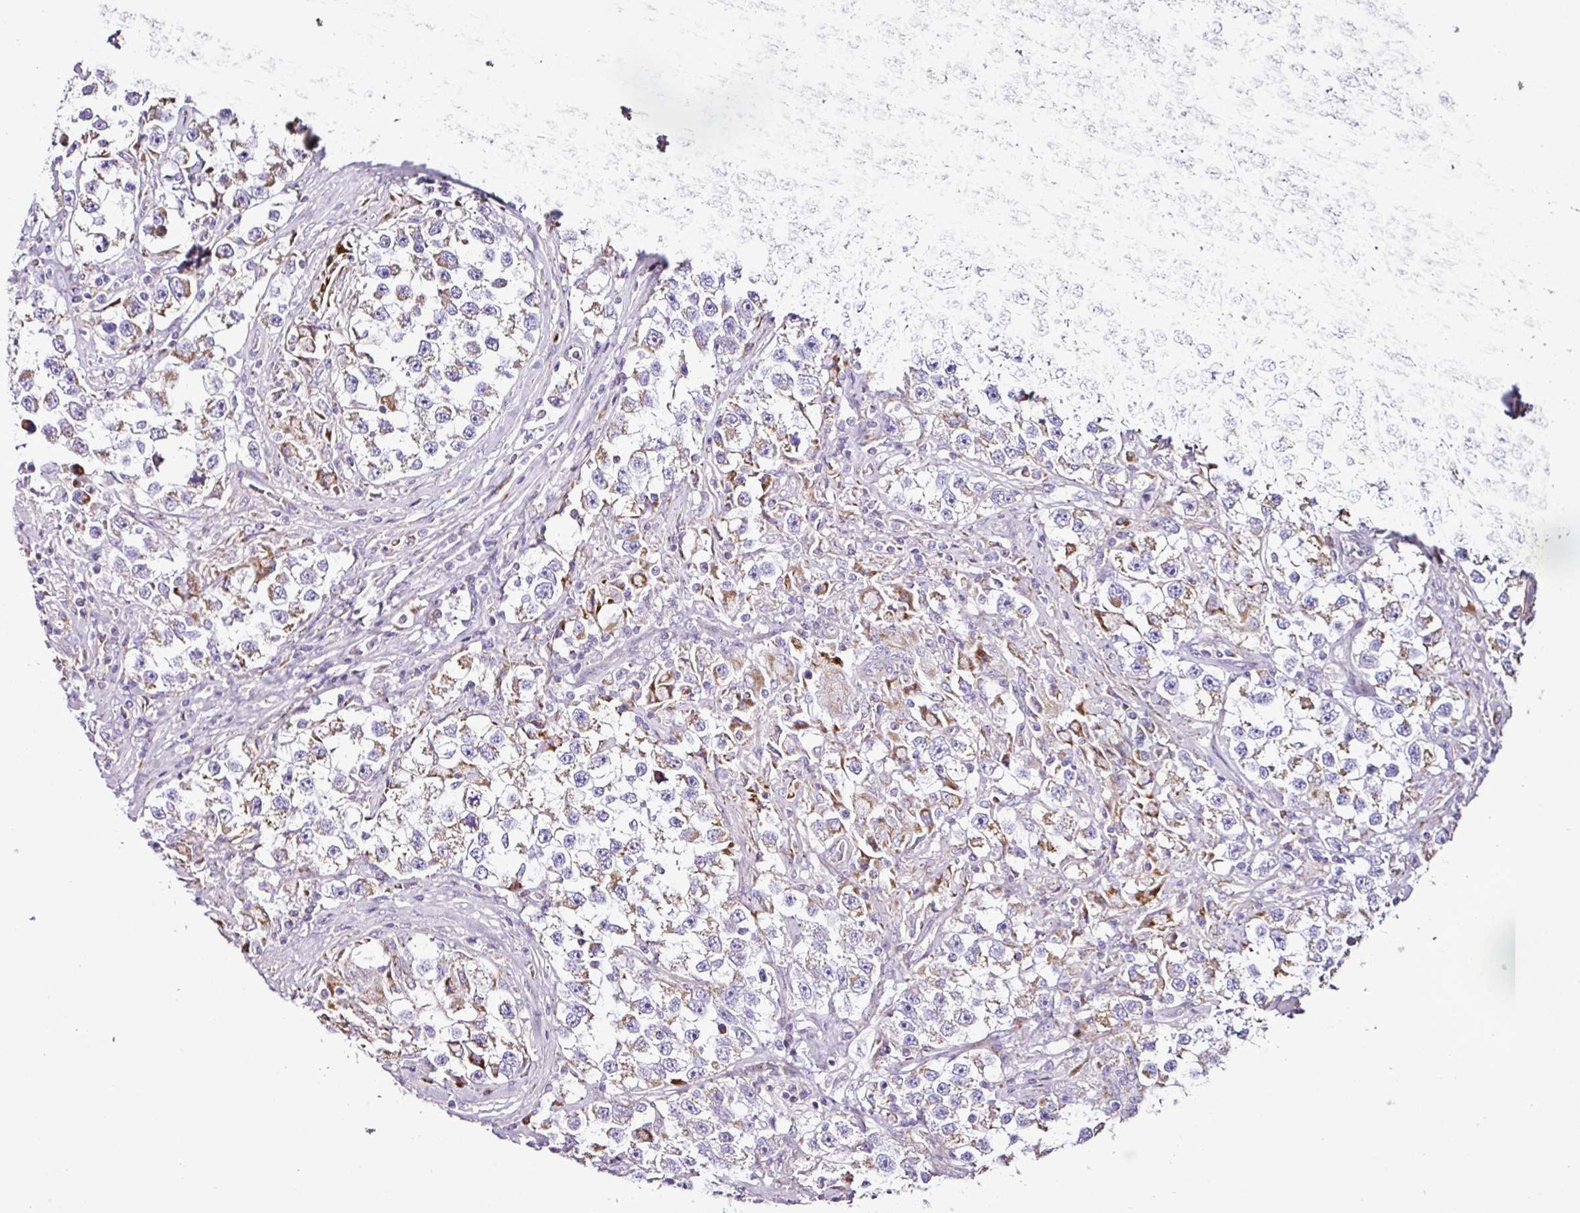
{"staining": {"intensity": "moderate", "quantity": "25%-75%", "location": "cytoplasmic/membranous"}, "tissue": "testis cancer", "cell_type": "Tumor cells", "image_type": "cancer", "snomed": [{"axis": "morphology", "description": "Seminoma, NOS"}, {"axis": "topography", "description": "Testis"}], "caption": "The image reveals a brown stain indicating the presence of a protein in the cytoplasmic/membranous of tumor cells in testis seminoma.", "gene": "DPAGT1", "patient": {"sex": "male", "age": 46}}